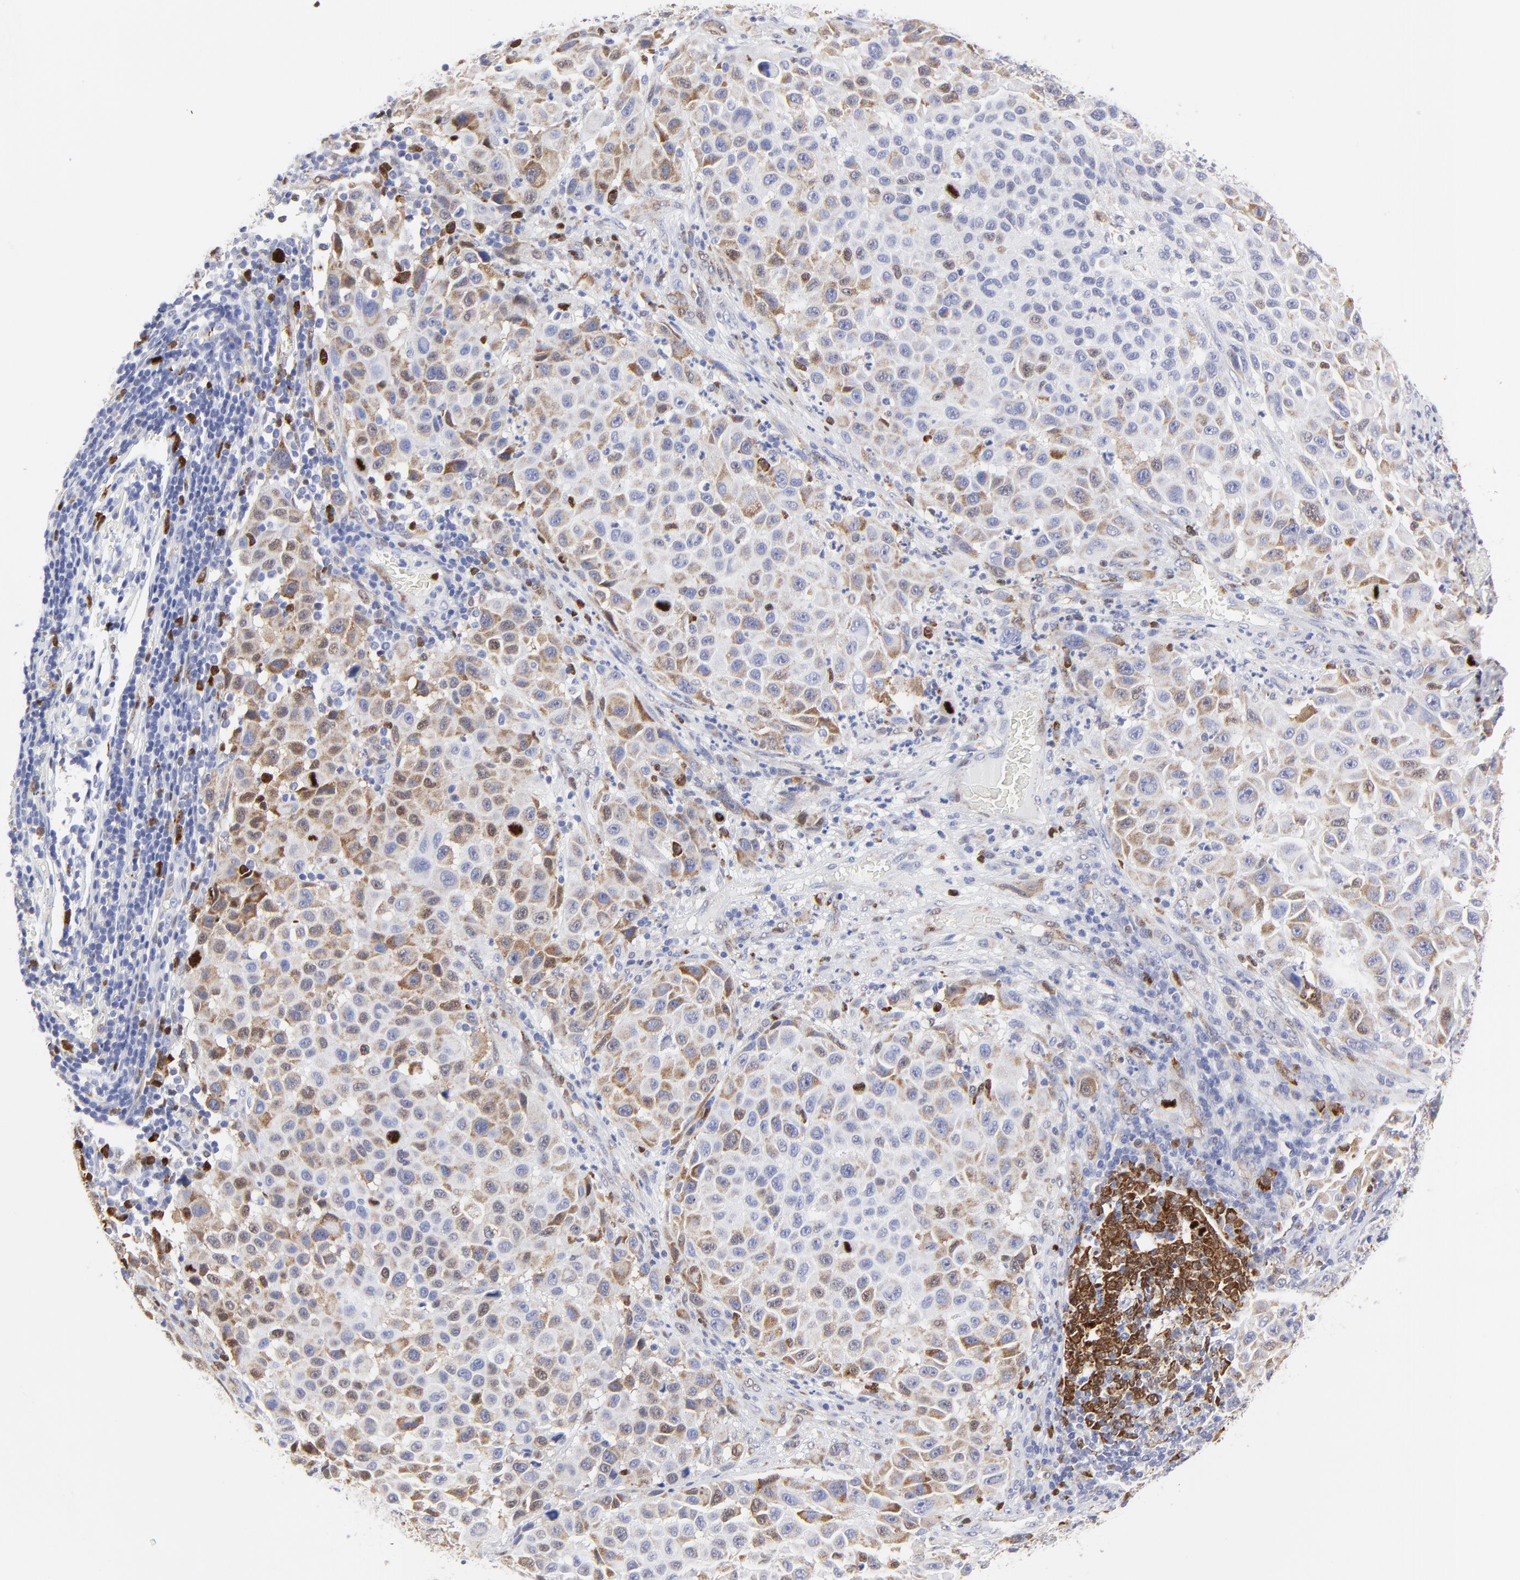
{"staining": {"intensity": "moderate", "quantity": "25%-75%", "location": "cytoplasmic/membranous"}, "tissue": "melanoma", "cell_type": "Tumor cells", "image_type": "cancer", "snomed": [{"axis": "morphology", "description": "Malignant melanoma, Metastatic site"}, {"axis": "topography", "description": "Lymph node"}], "caption": "A brown stain labels moderate cytoplasmic/membranous positivity of a protein in melanoma tumor cells.", "gene": "NCAPH", "patient": {"sex": "male", "age": 61}}